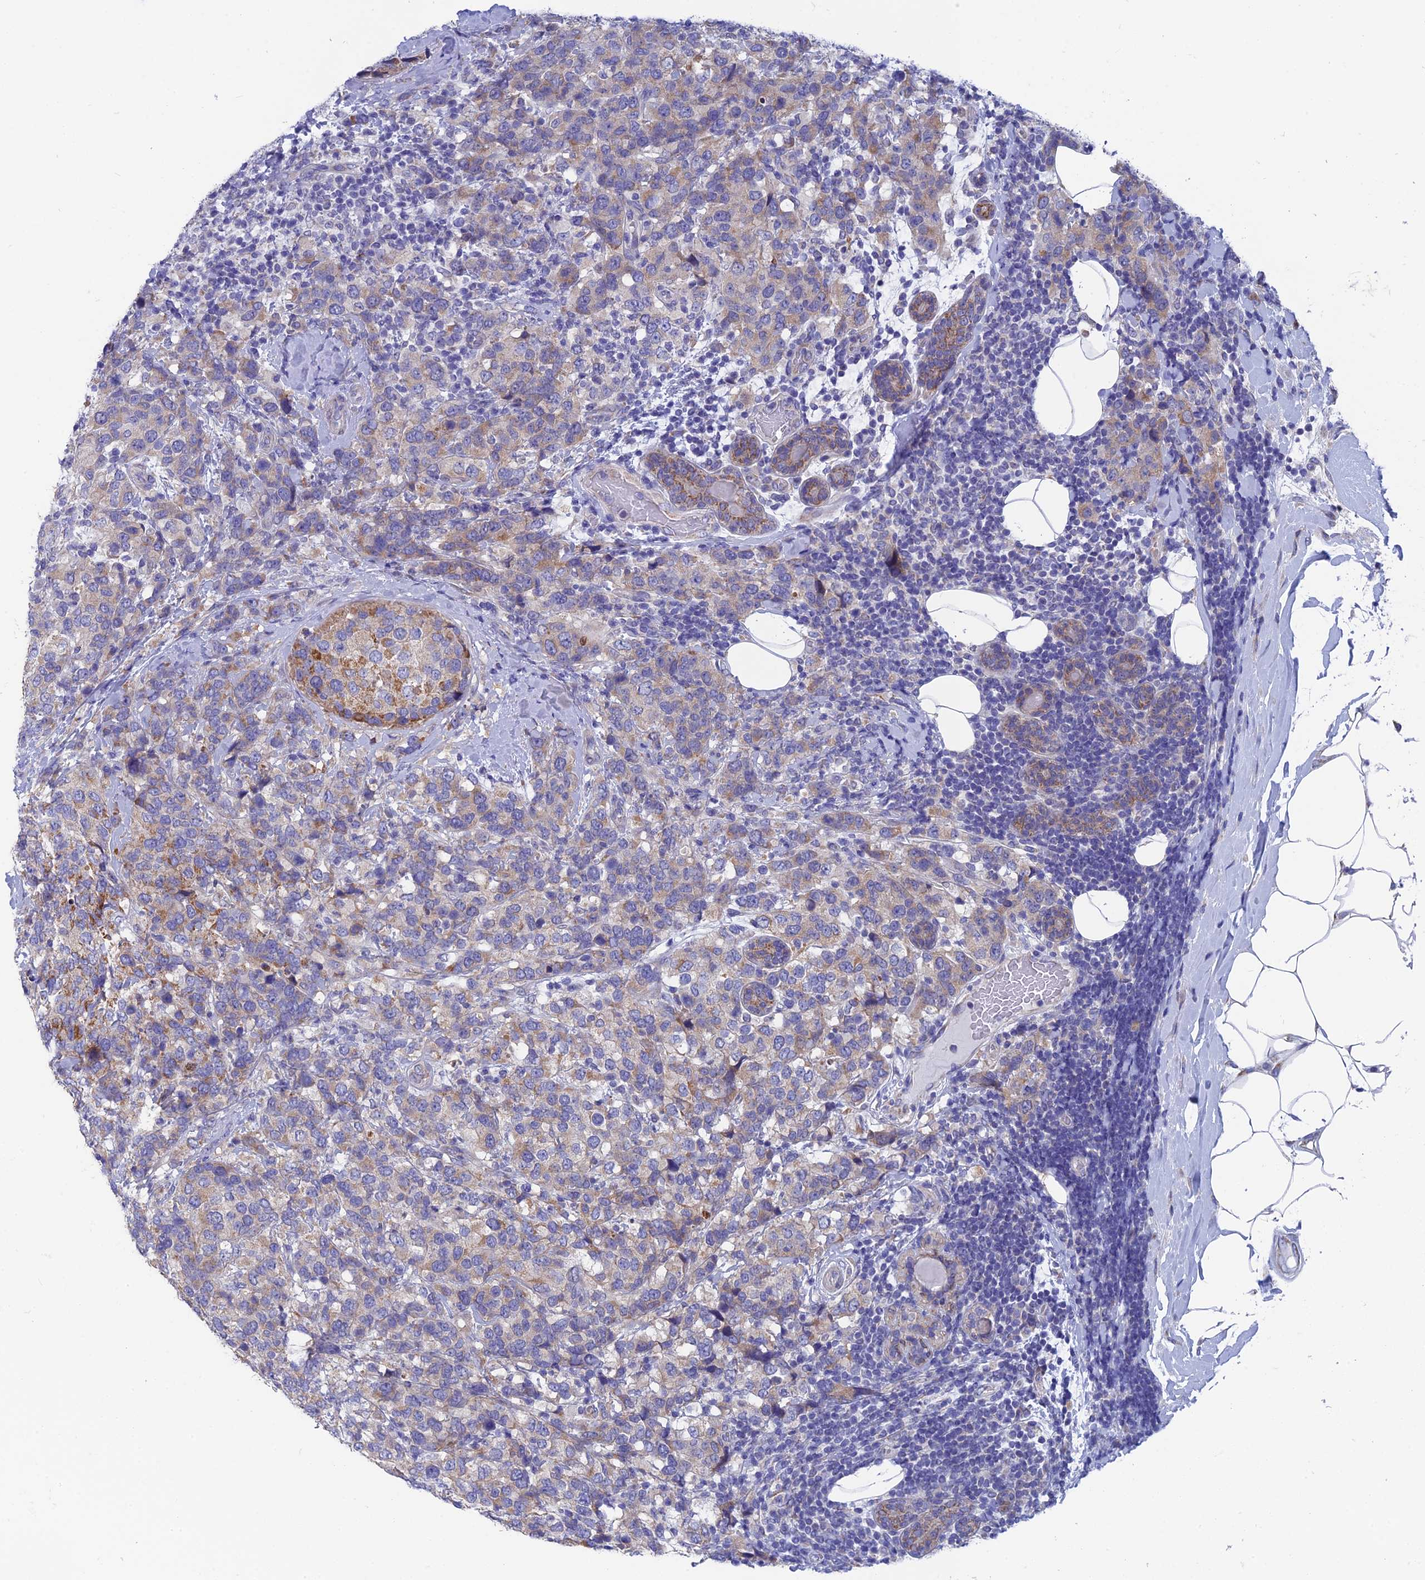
{"staining": {"intensity": "moderate", "quantity": "25%-75%", "location": "cytoplasmic/membranous"}, "tissue": "breast cancer", "cell_type": "Tumor cells", "image_type": "cancer", "snomed": [{"axis": "morphology", "description": "Lobular carcinoma"}, {"axis": "topography", "description": "Breast"}], "caption": "IHC micrograph of neoplastic tissue: breast cancer stained using immunohistochemistry (IHC) shows medium levels of moderate protein expression localized specifically in the cytoplasmic/membranous of tumor cells, appearing as a cytoplasmic/membranous brown color.", "gene": "AK4", "patient": {"sex": "female", "age": 59}}